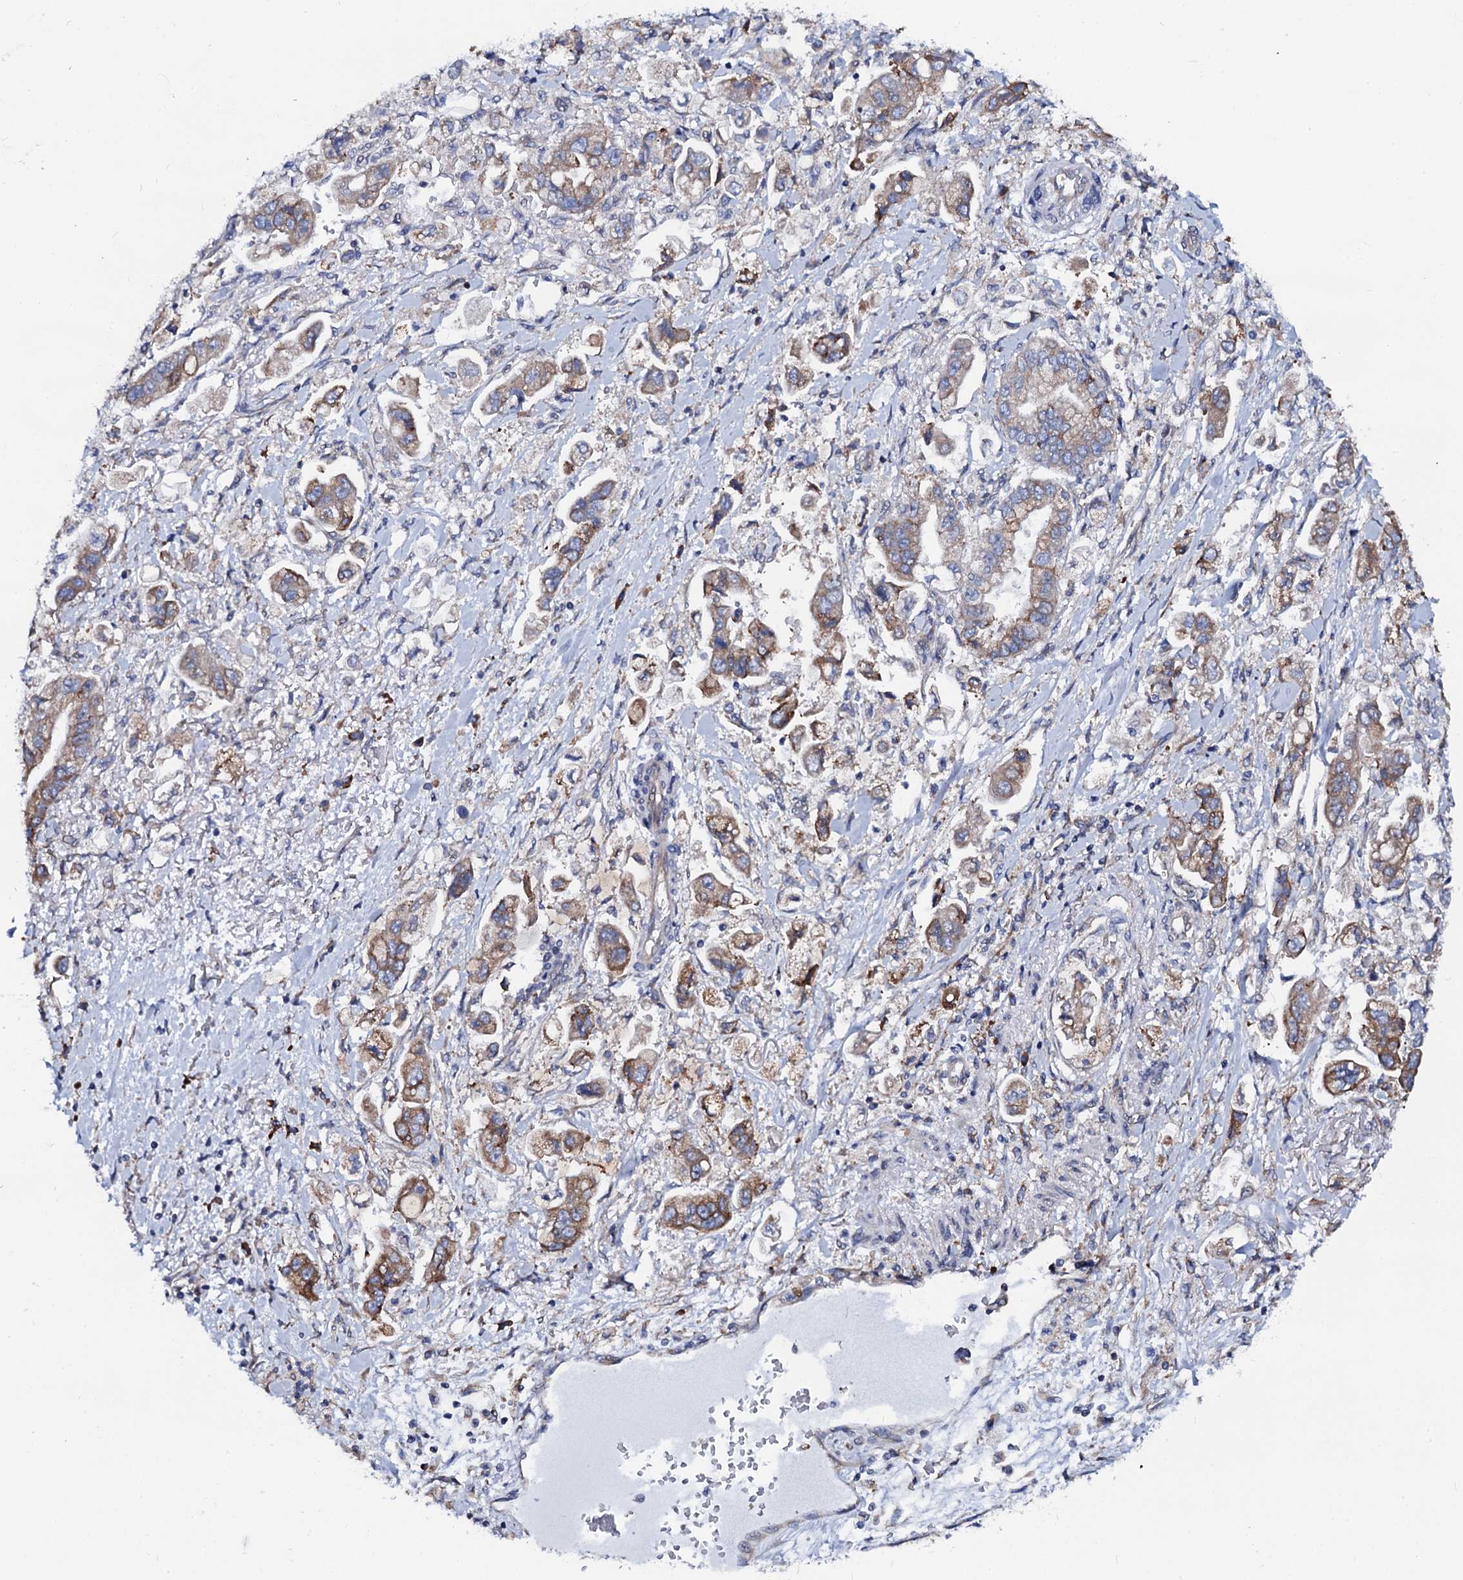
{"staining": {"intensity": "moderate", "quantity": ">75%", "location": "cytoplasmic/membranous"}, "tissue": "stomach cancer", "cell_type": "Tumor cells", "image_type": "cancer", "snomed": [{"axis": "morphology", "description": "Adenocarcinoma, NOS"}, {"axis": "topography", "description": "Stomach"}], "caption": "Protein staining shows moderate cytoplasmic/membranous staining in approximately >75% of tumor cells in stomach cancer (adenocarcinoma).", "gene": "PGLS", "patient": {"sex": "male", "age": 62}}